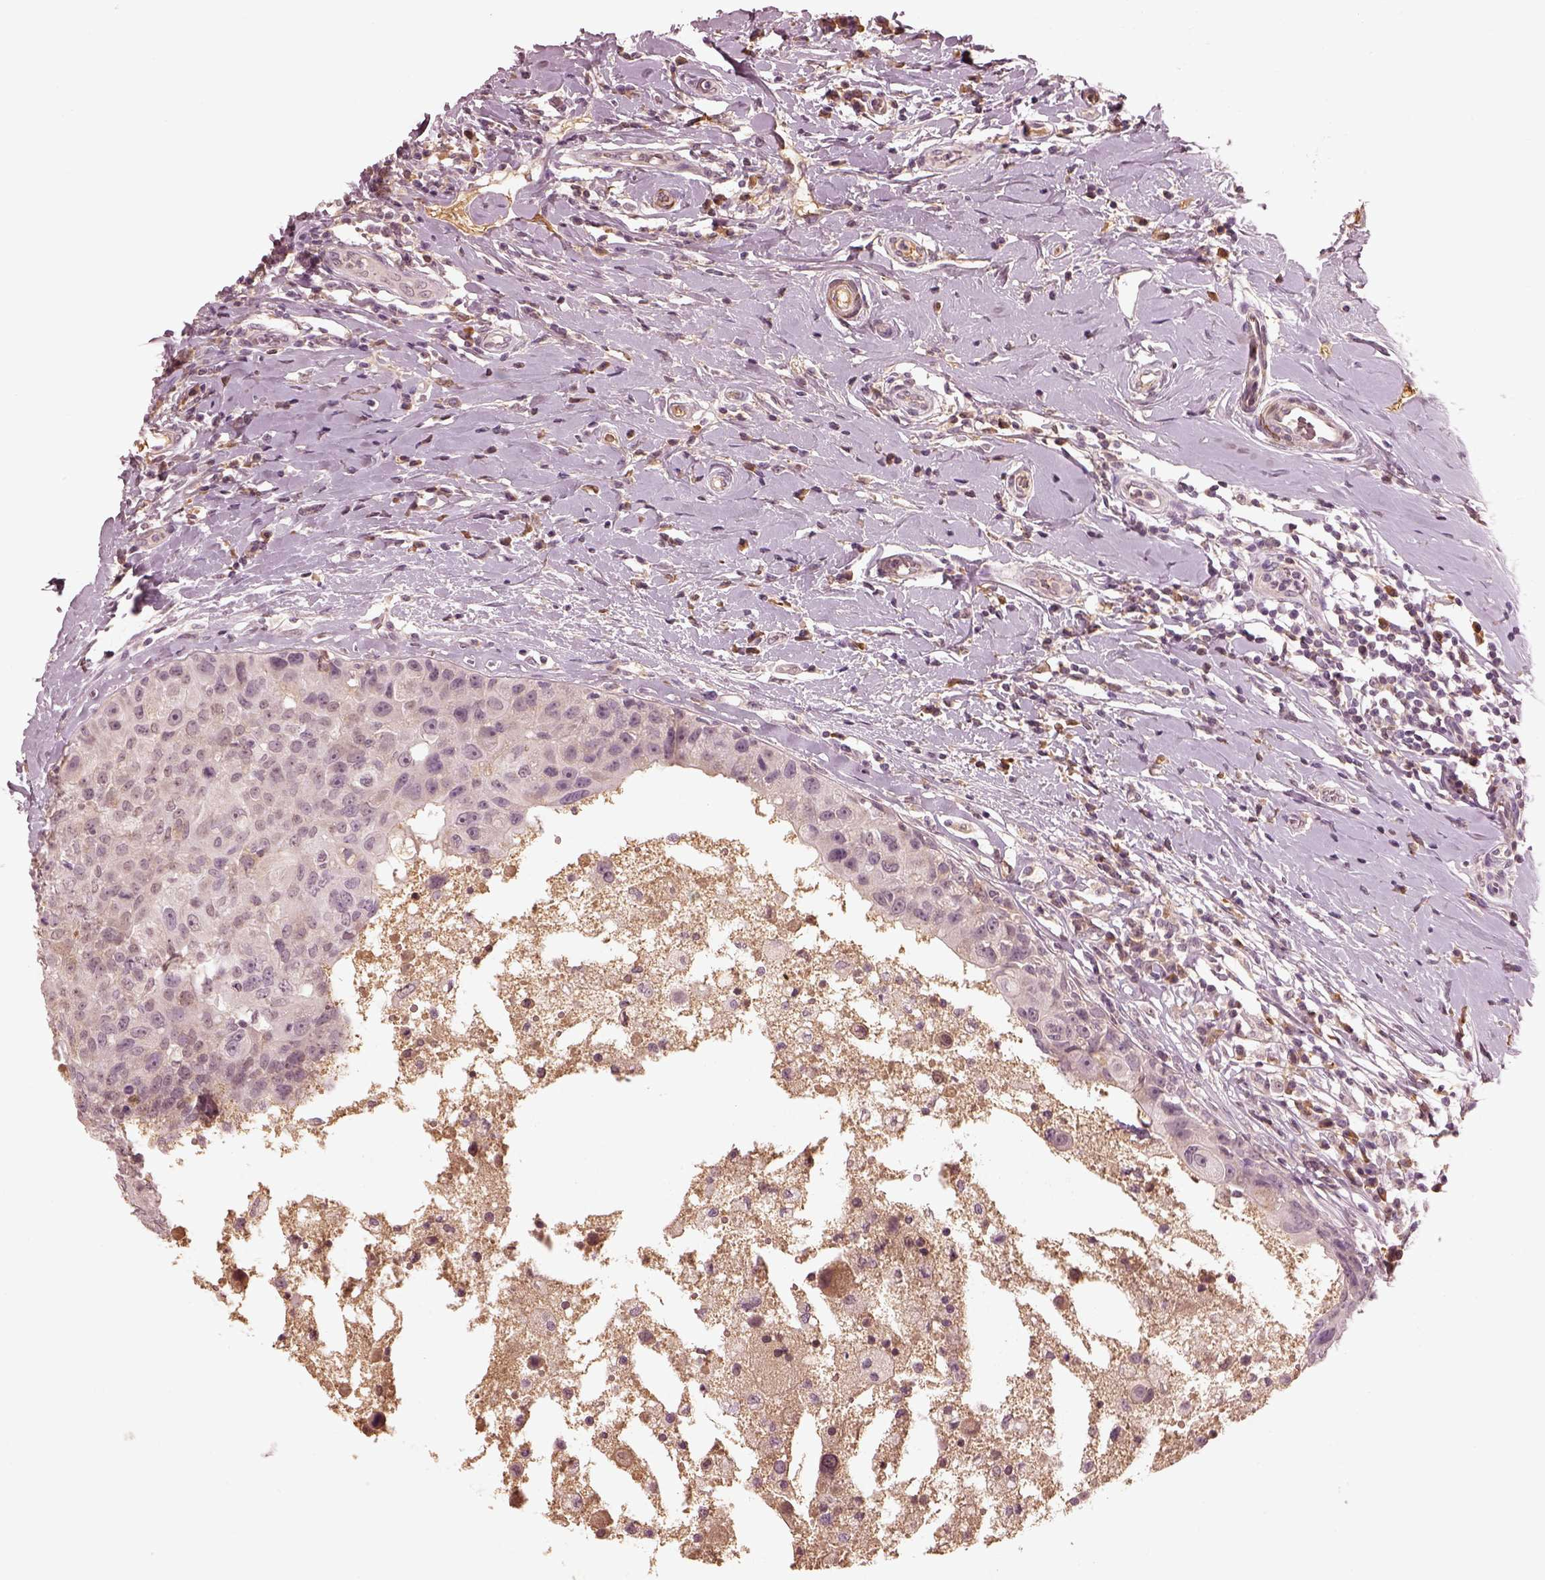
{"staining": {"intensity": "negative", "quantity": "none", "location": "none"}, "tissue": "breast cancer", "cell_type": "Tumor cells", "image_type": "cancer", "snomed": [{"axis": "morphology", "description": "Duct carcinoma"}, {"axis": "topography", "description": "Breast"}], "caption": "This micrograph is of intraductal carcinoma (breast) stained with immunohistochemistry to label a protein in brown with the nuclei are counter-stained blue. There is no staining in tumor cells.", "gene": "CALR3", "patient": {"sex": "female", "age": 27}}